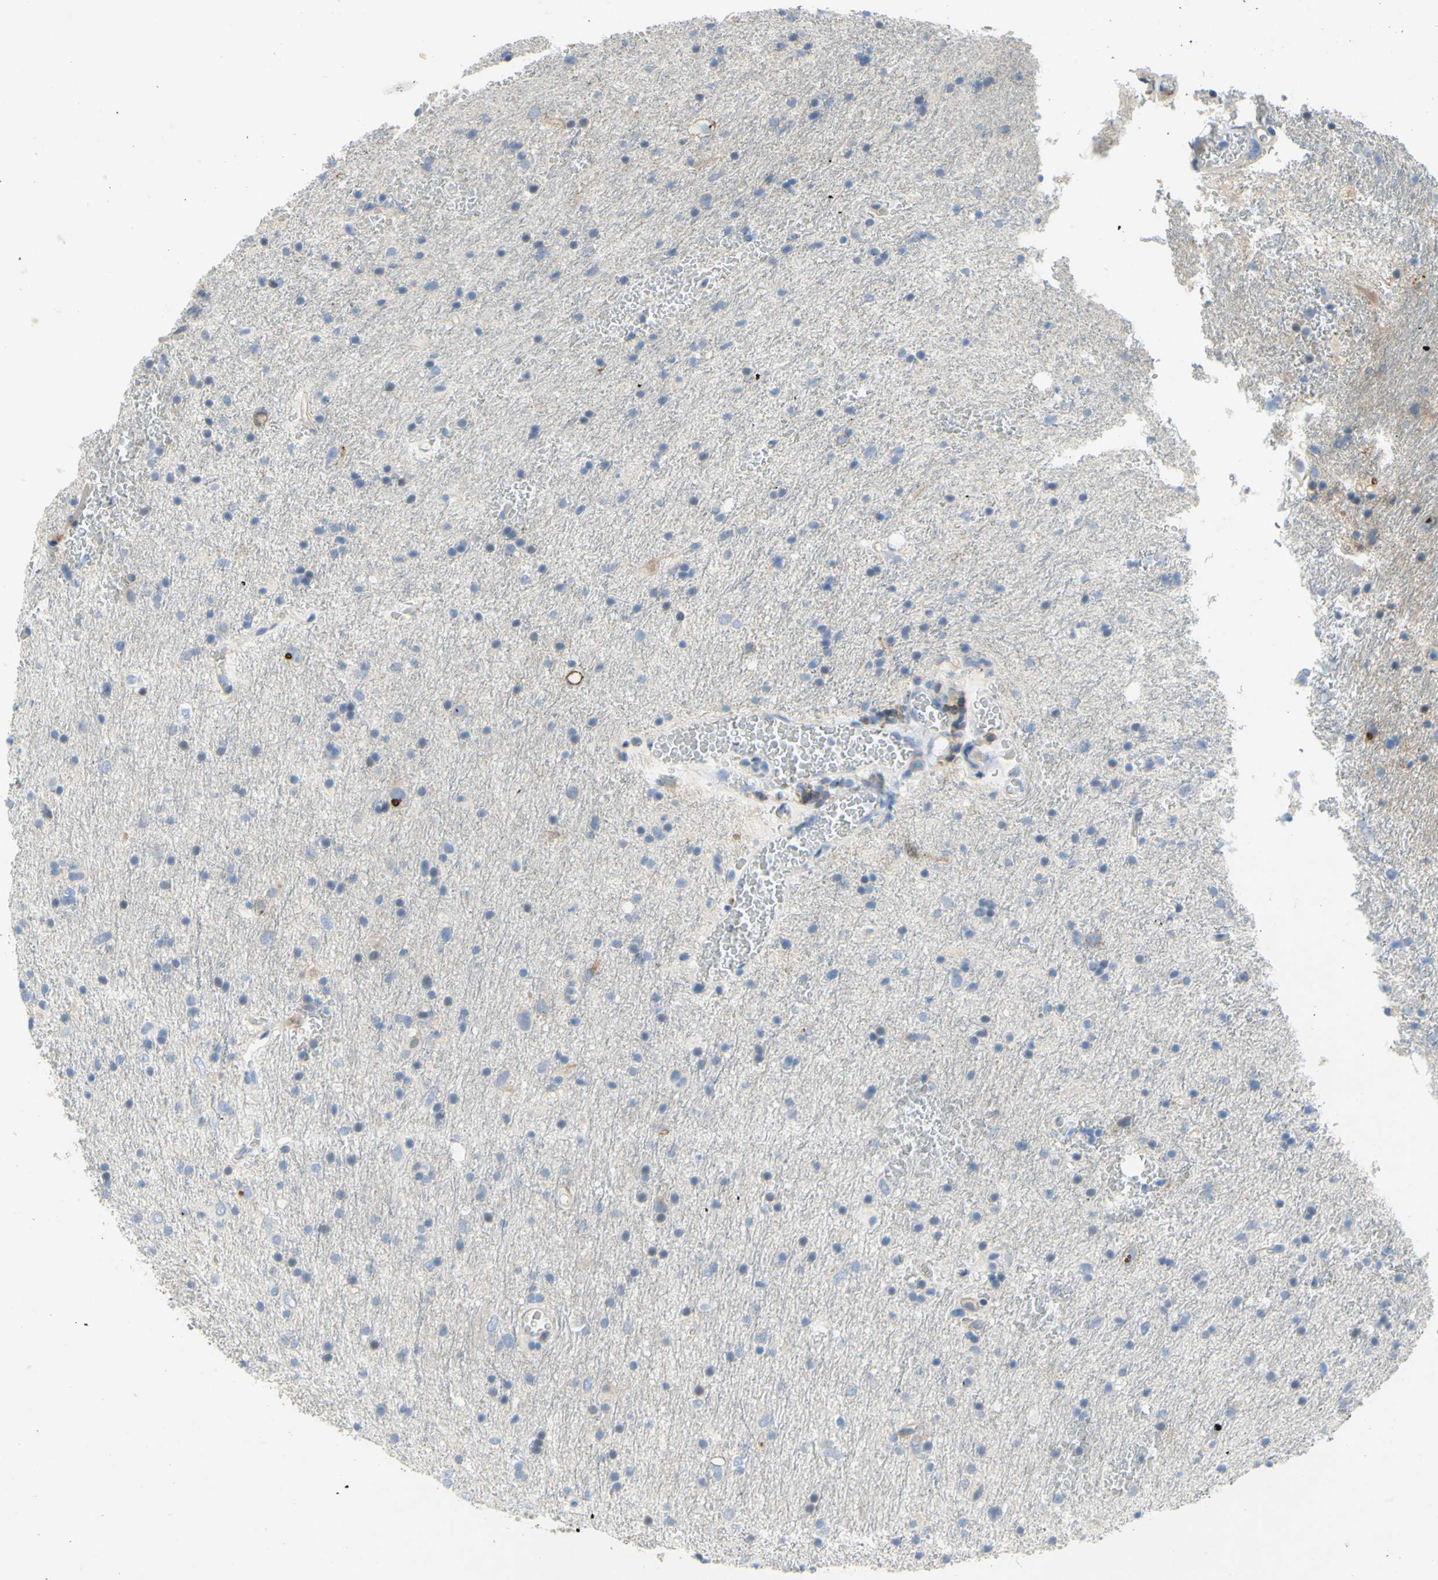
{"staining": {"intensity": "negative", "quantity": "none", "location": "none"}, "tissue": "glioma", "cell_type": "Tumor cells", "image_type": "cancer", "snomed": [{"axis": "morphology", "description": "Glioma, malignant, Low grade"}, {"axis": "topography", "description": "Brain"}], "caption": "Tumor cells show no significant protein staining in low-grade glioma (malignant).", "gene": "MUC1", "patient": {"sex": "male", "age": 77}}